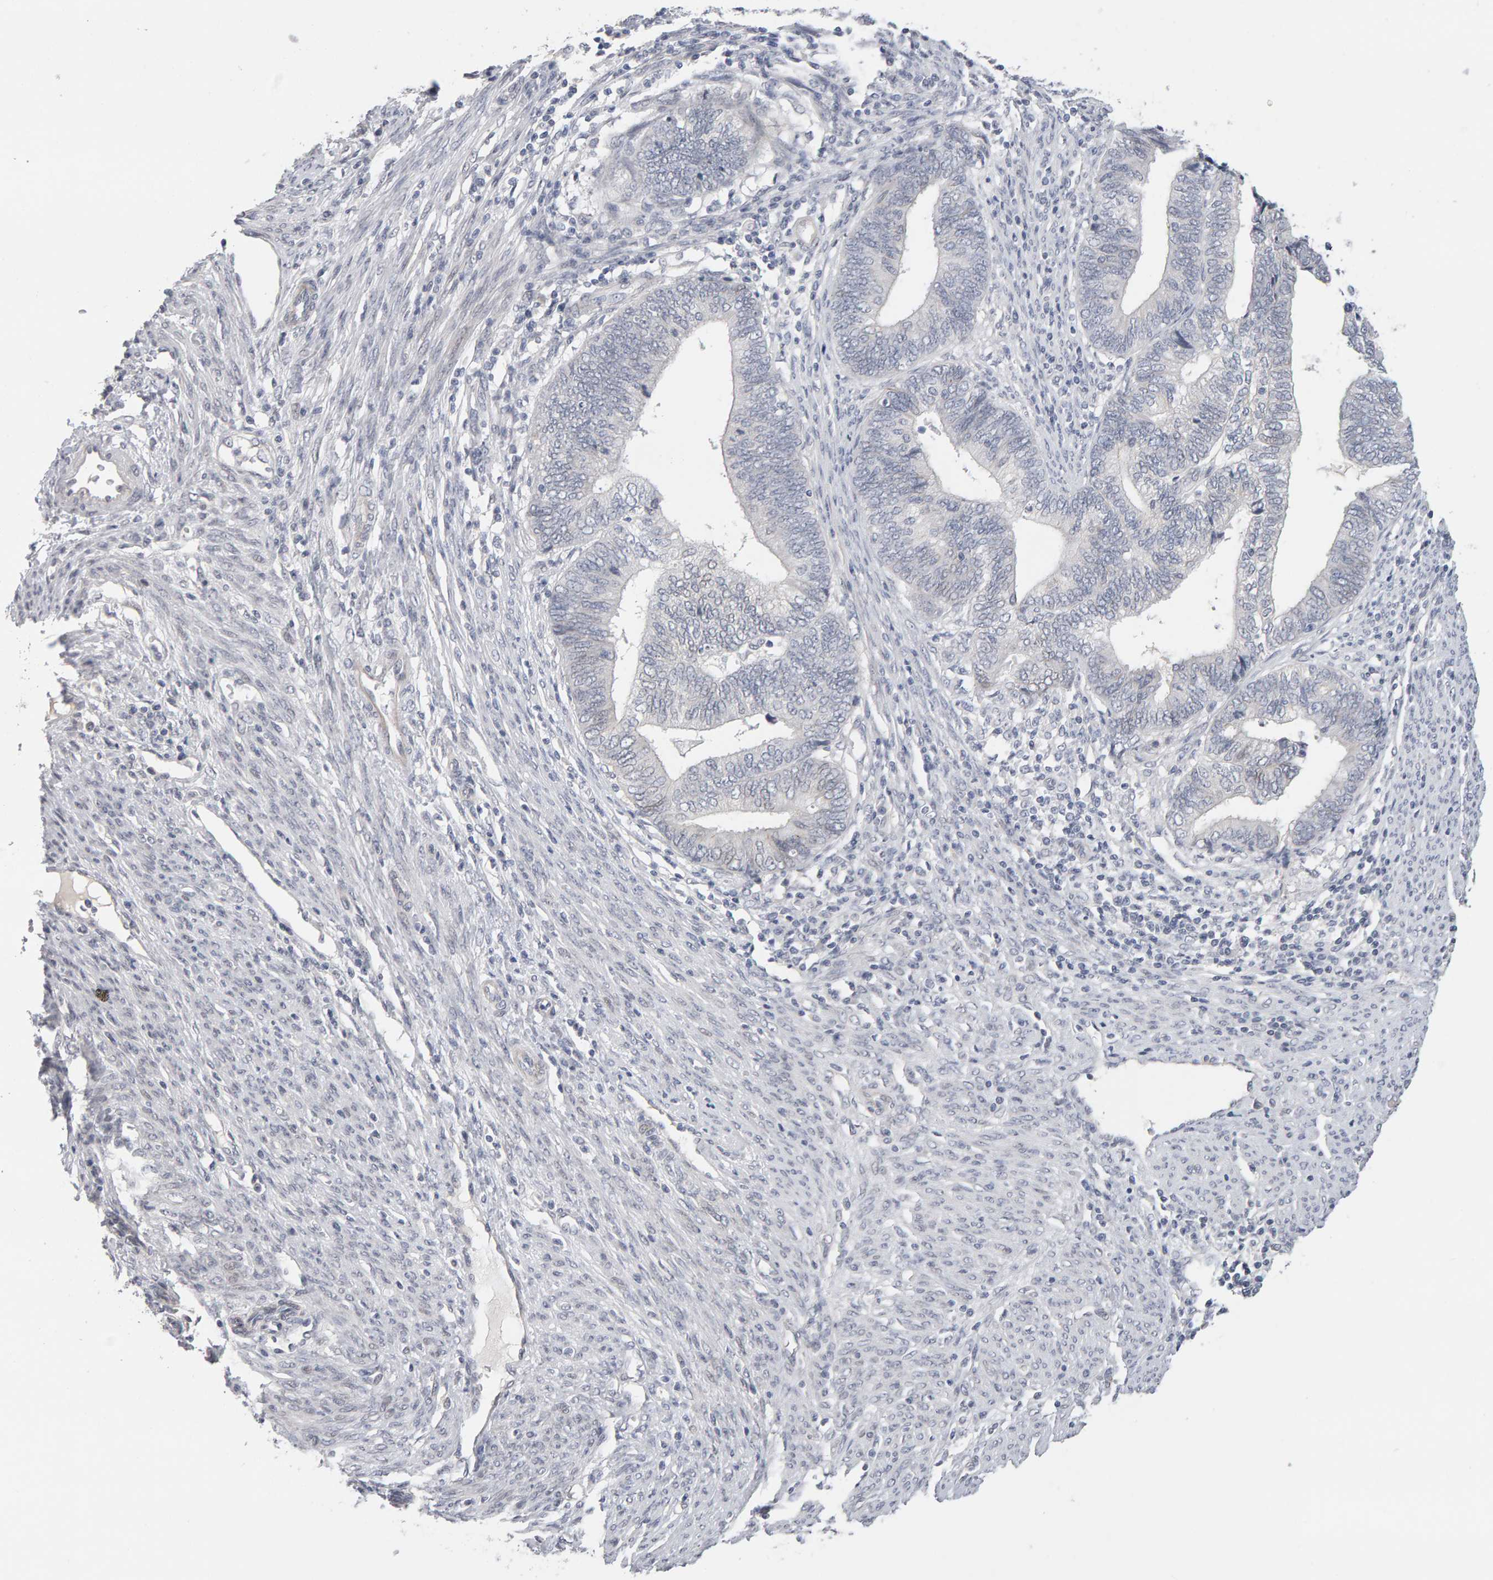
{"staining": {"intensity": "negative", "quantity": "none", "location": "none"}, "tissue": "endometrial cancer", "cell_type": "Tumor cells", "image_type": "cancer", "snomed": [{"axis": "morphology", "description": "Adenocarcinoma, NOS"}, {"axis": "topography", "description": "Uterus"}, {"axis": "topography", "description": "Endometrium"}], "caption": "Immunohistochemistry photomicrograph of neoplastic tissue: endometrial cancer (adenocarcinoma) stained with DAB (3,3'-diaminobenzidine) exhibits no significant protein staining in tumor cells. The staining is performed using DAB brown chromogen with nuclei counter-stained in using hematoxylin.", "gene": "HNF4A", "patient": {"sex": "female", "age": 70}}